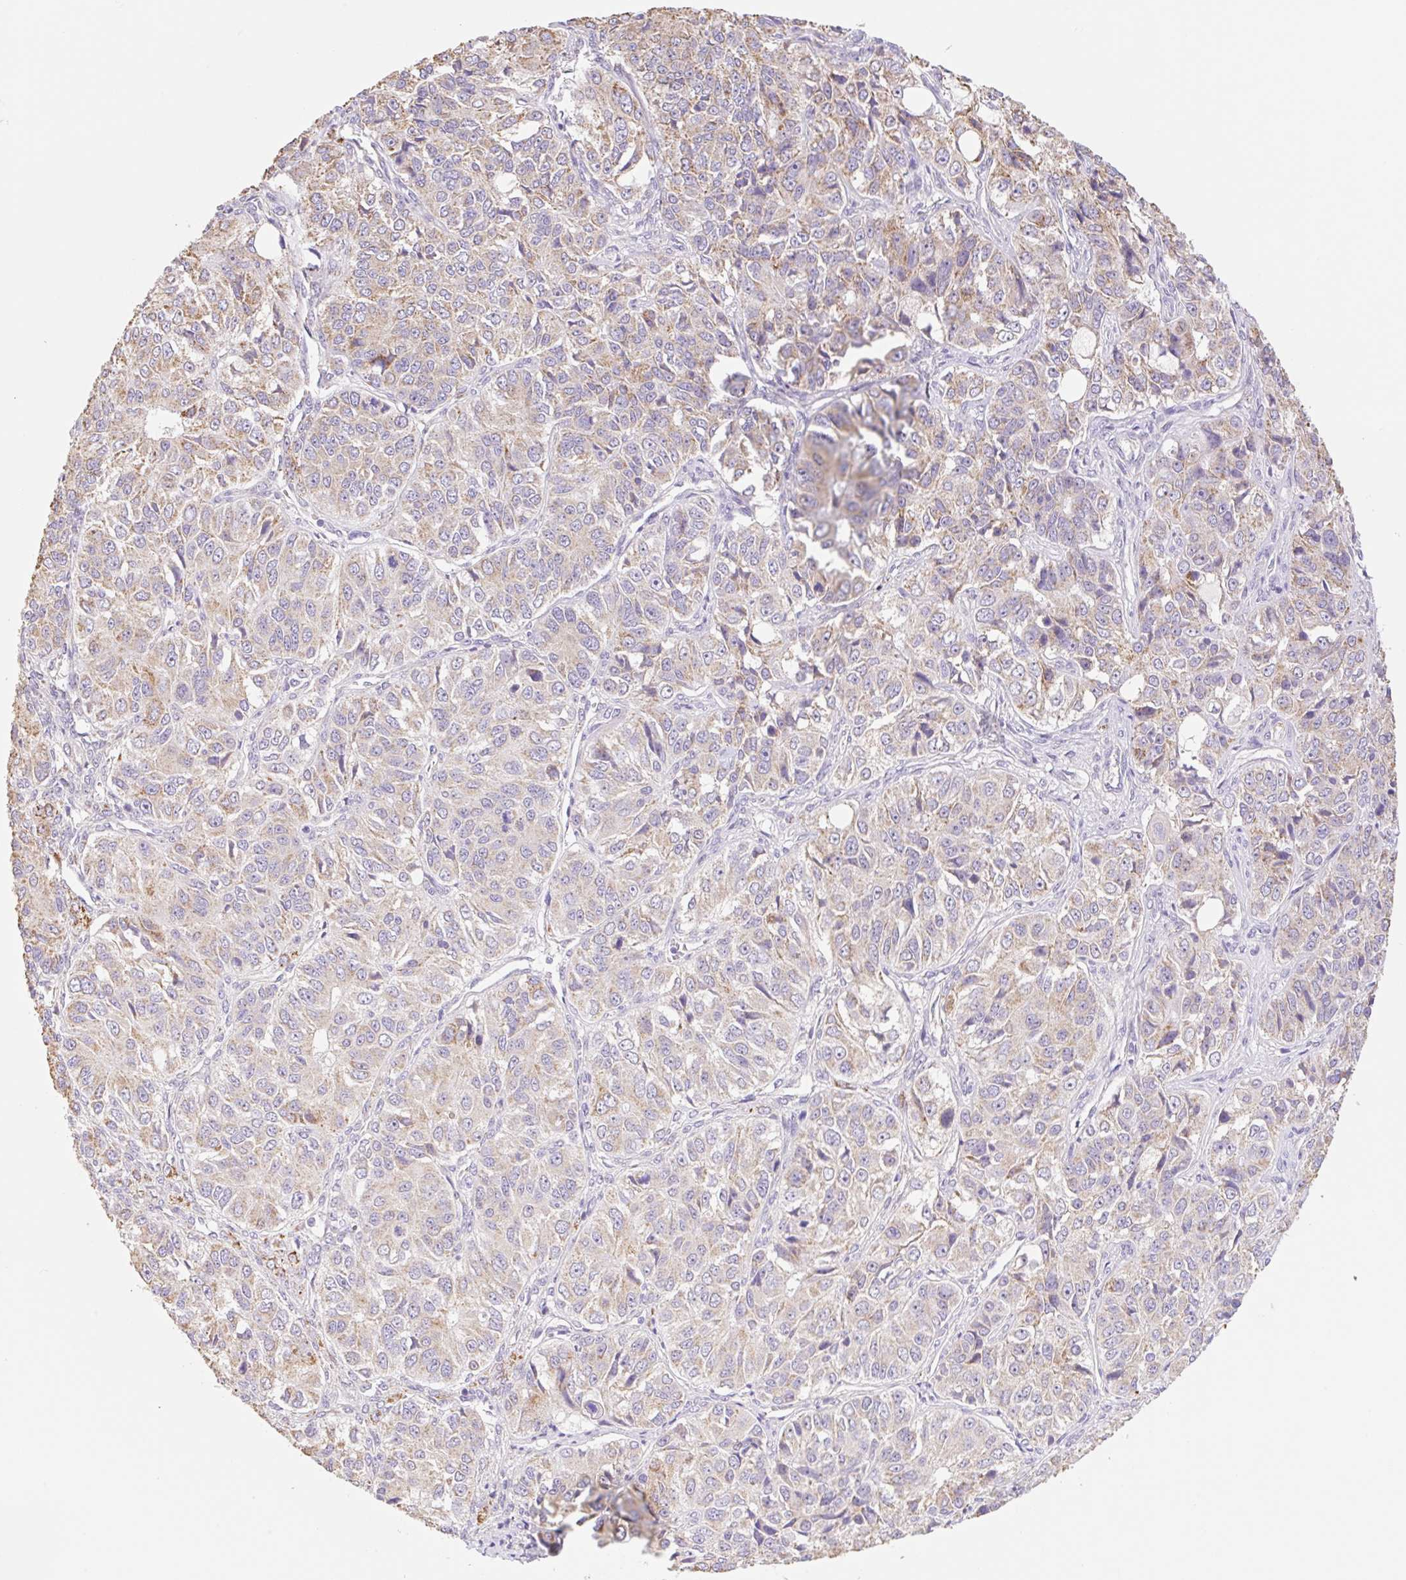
{"staining": {"intensity": "weak", "quantity": "25%-75%", "location": "cytoplasmic/membranous"}, "tissue": "ovarian cancer", "cell_type": "Tumor cells", "image_type": "cancer", "snomed": [{"axis": "morphology", "description": "Carcinoma, endometroid"}, {"axis": "topography", "description": "Ovary"}], "caption": "The immunohistochemical stain labels weak cytoplasmic/membranous positivity in tumor cells of ovarian cancer (endometroid carcinoma) tissue.", "gene": "COPZ2", "patient": {"sex": "female", "age": 51}}